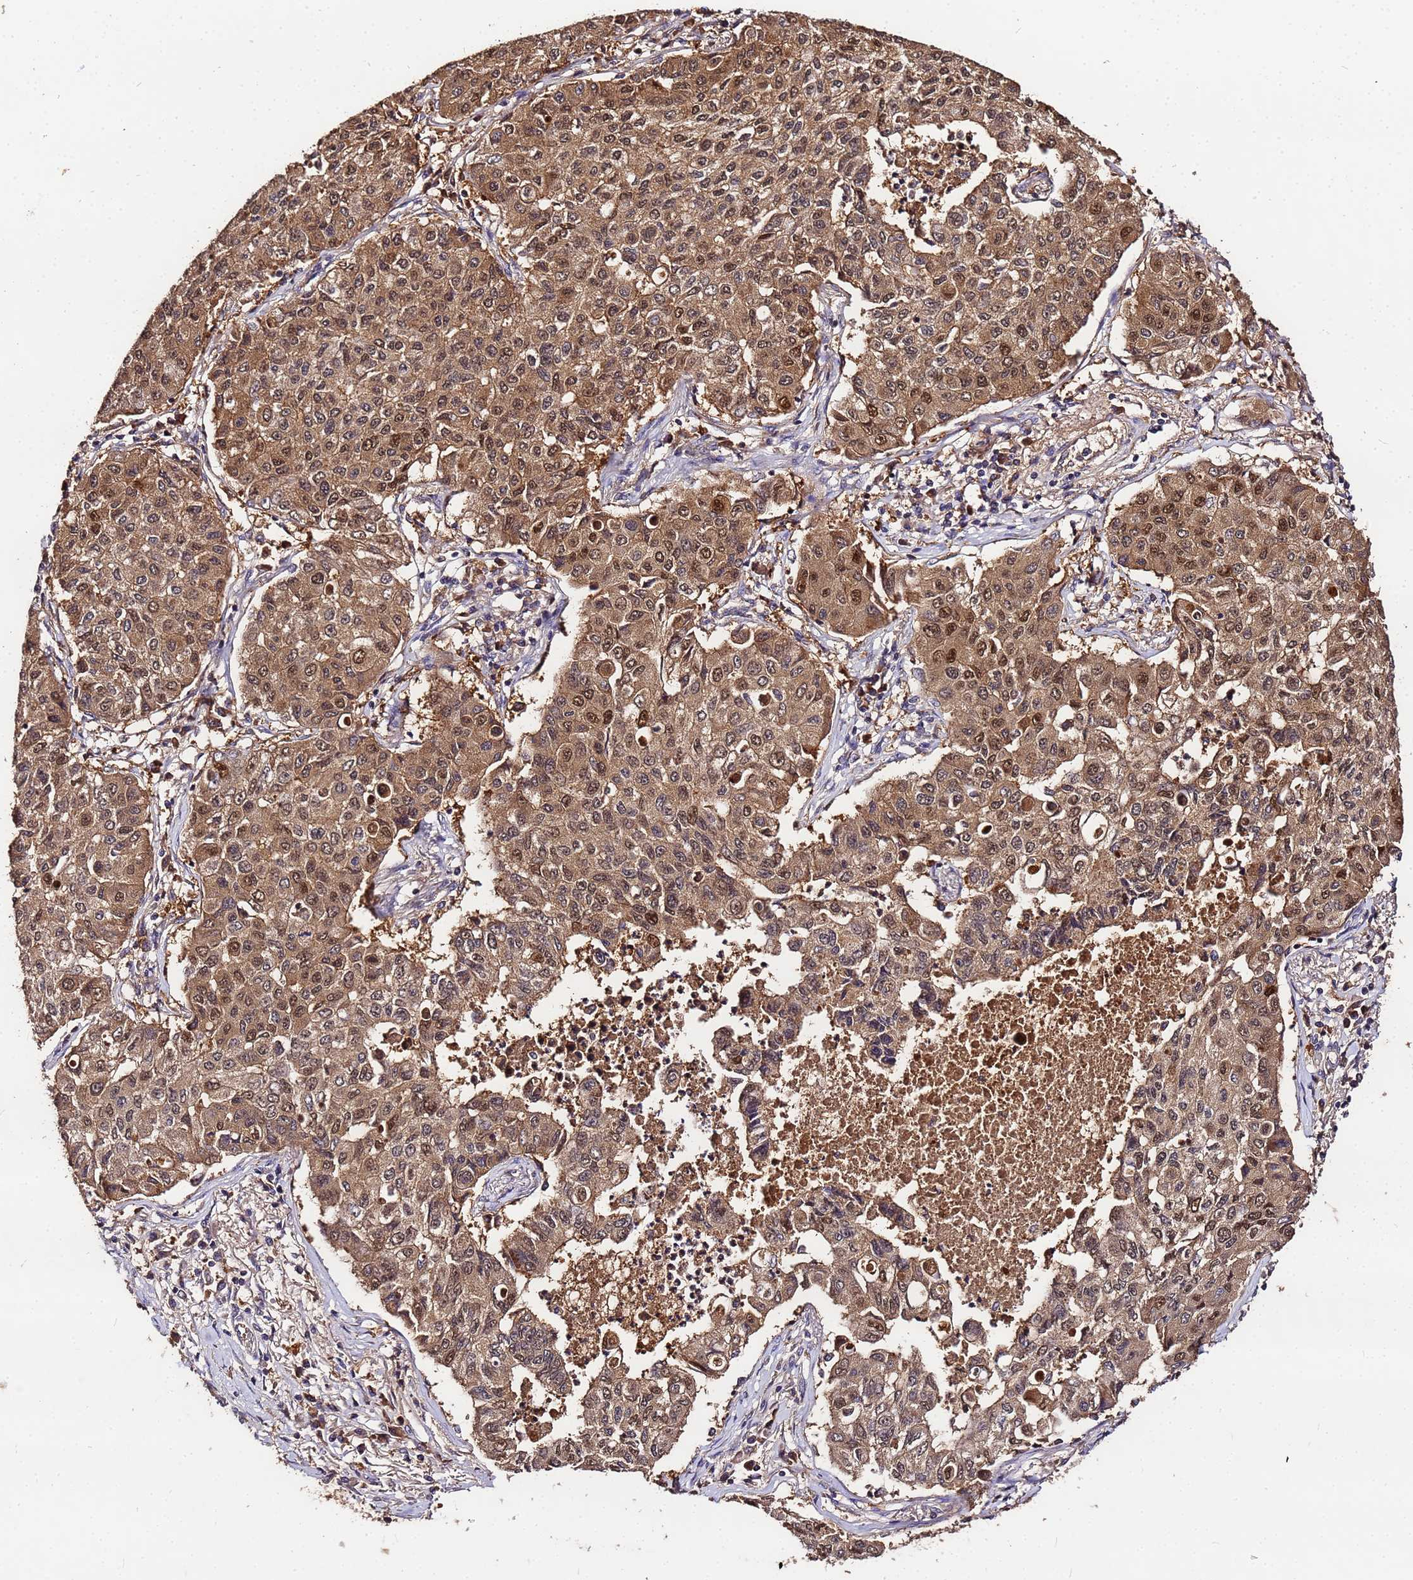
{"staining": {"intensity": "moderate", "quantity": ">75%", "location": "cytoplasmic/membranous,nuclear"}, "tissue": "lung cancer", "cell_type": "Tumor cells", "image_type": "cancer", "snomed": [{"axis": "morphology", "description": "Squamous cell carcinoma, NOS"}, {"axis": "topography", "description": "Lung"}], "caption": "Tumor cells reveal medium levels of moderate cytoplasmic/membranous and nuclear expression in about >75% of cells in human lung squamous cell carcinoma.", "gene": "MTERF1", "patient": {"sex": "male", "age": 74}}